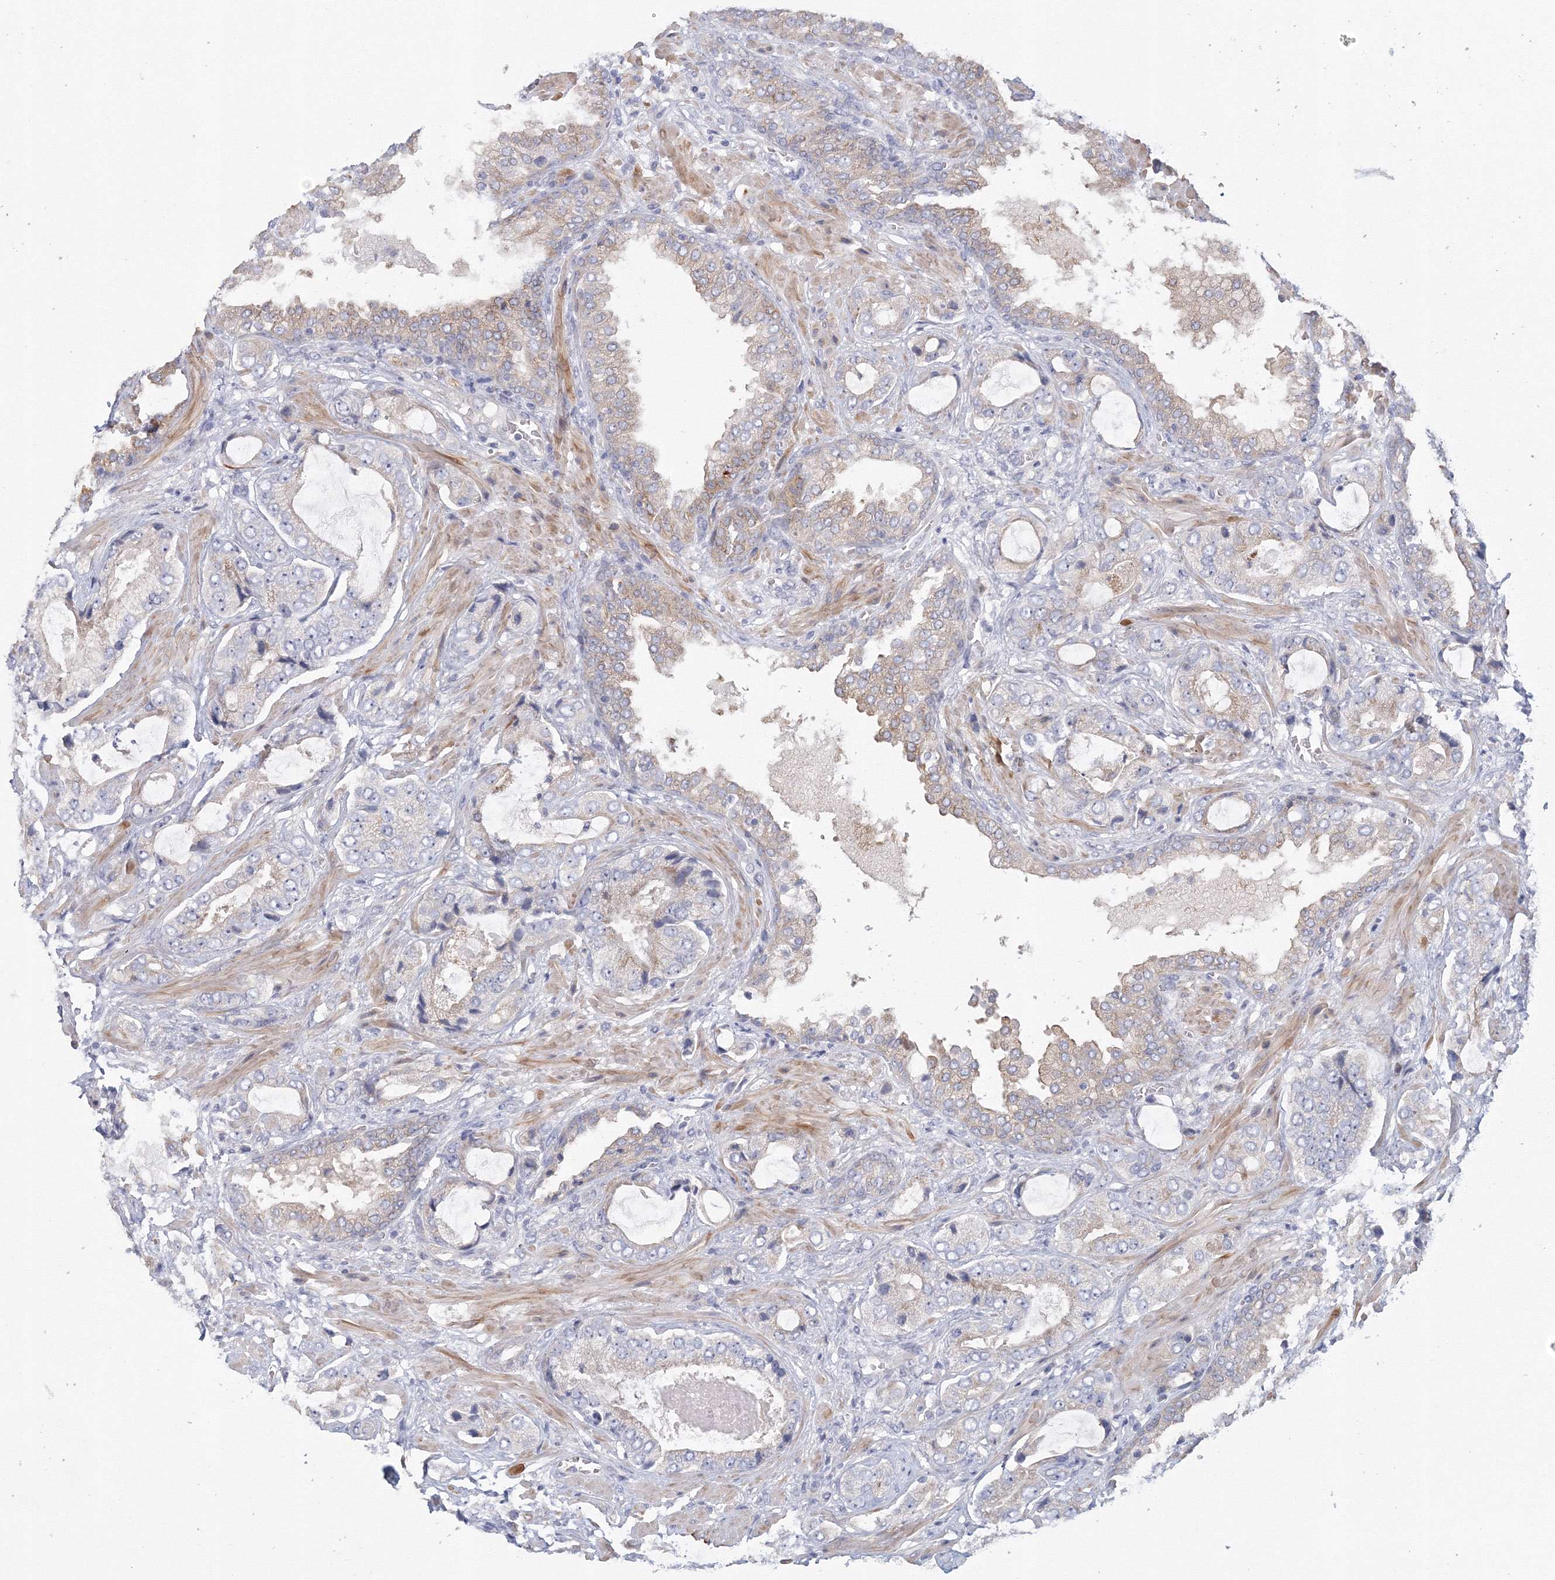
{"staining": {"intensity": "negative", "quantity": "none", "location": "none"}, "tissue": "prostate cancer", "cell_type": "Tumor cells", "image_type": "cancer", "snomed": [{"axis": "morphology", "description": "Normal tissue, NOS"}, {"axis": "morphology", "description": "Adenocarcinoma, High grade"}, {"axis": "topography", "description": "Prostate"}, {"axis": "topography", "description": "Peripheral nerve tissue"}], "caption": "DAB immunohistochemical staining of human prostate cancer demonstrates no significant expression in tumor cells. (Brightfield microscopy of DAB immunohistochemistry (IHC) at high magnification).", "gene": "TACC2", "patient": {"sex": "male", "age": 59}}